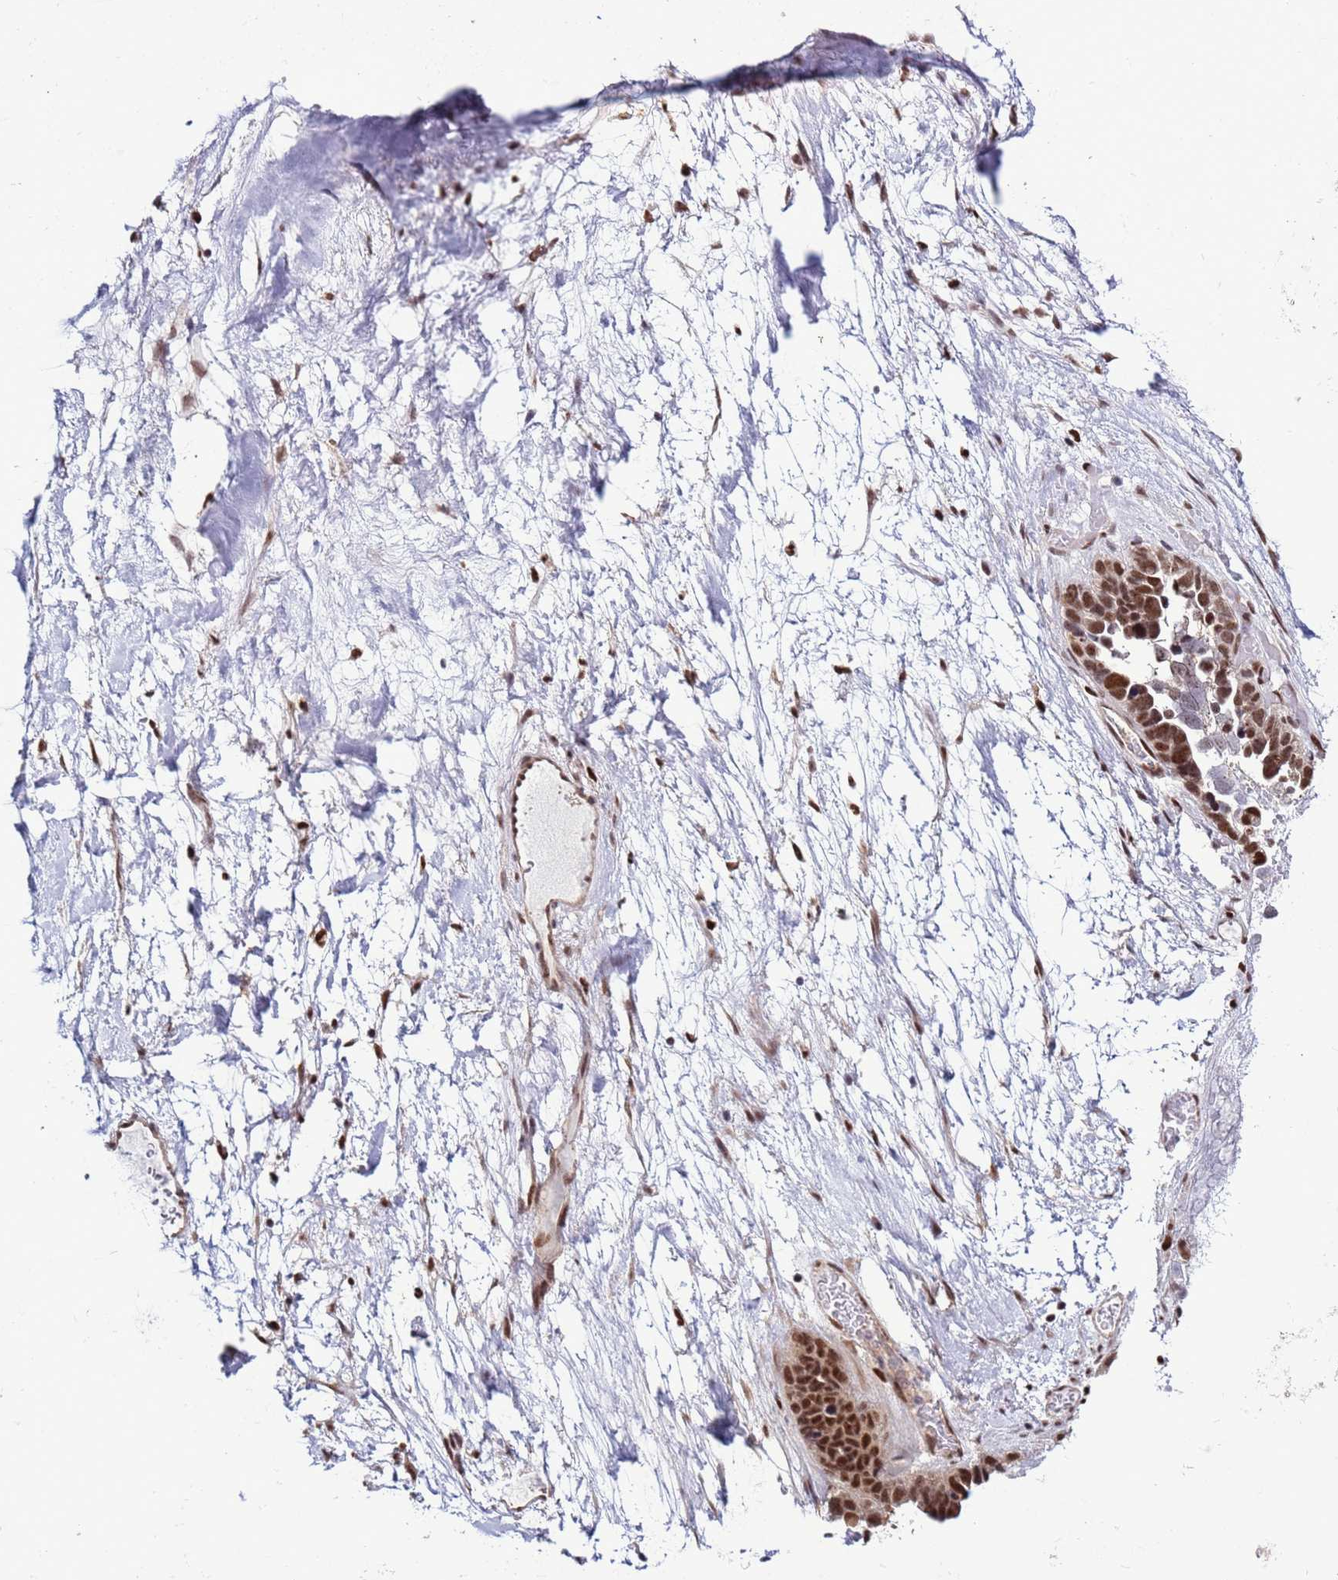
{"staining": {"intensity": "strong", "quantity": ">75%", "location": "nuclear"}, "tissue": "ovarian cancer", "cell_type": "Tumor cells", "image_type": "cancer", "snomed": [{"axis": "morphology", "description": "Cystadenocarcinoma, serous, NOS"}, {"axis": "topography", "description": "Ovary"}], "caption": "Immunohistochemistry (IHC) micrograph of human ovarian cancer stained for a protein (brown), which demonstrates high levels of strong nuclear positivity in approximately >75% of tumor cells.", "gene": "PRPF6", "patient": {"sex": "female", "age": 54}}